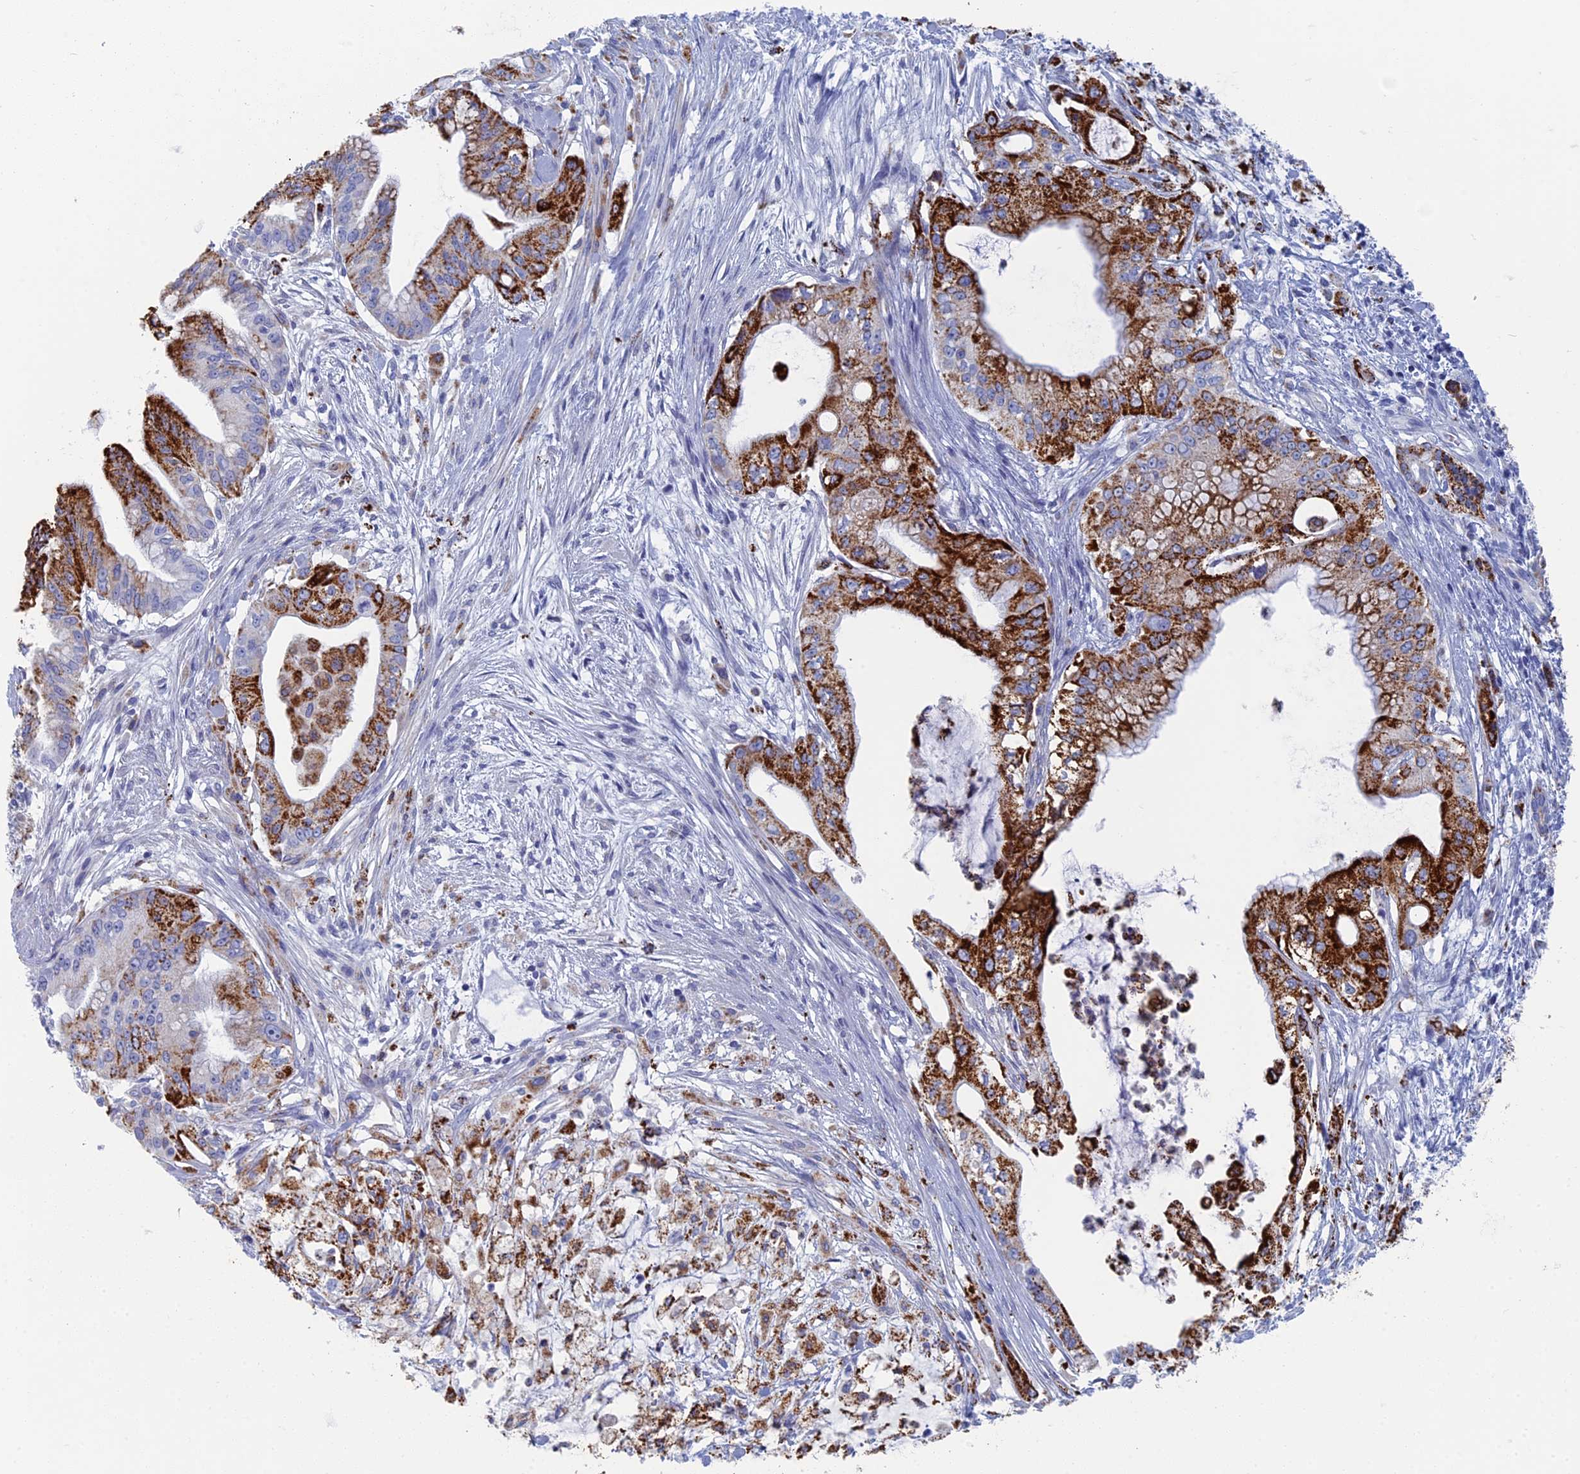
{"staining": {"intensity": "strong", "quantity": ">75%", "location": "cytoplasmic/membranous"}, "tissue": "pancreatic cancer", "cell_type": "Tumor cells", "image_type": "cancer", "snomed": [{"axis": "morphology", "description": "Adenocarcinoma, NOS"}, {"axis": "topography", "description": "Pancreas"}], "caption": "A photomicrograph of human adenocarcinoma (pancreatic) stained for a protein exhibits strong cytoplasmic/membranous brown staining in tumor cells.", "gene": "ALMS1", "patient": {"sex": "male", "age": 46}}